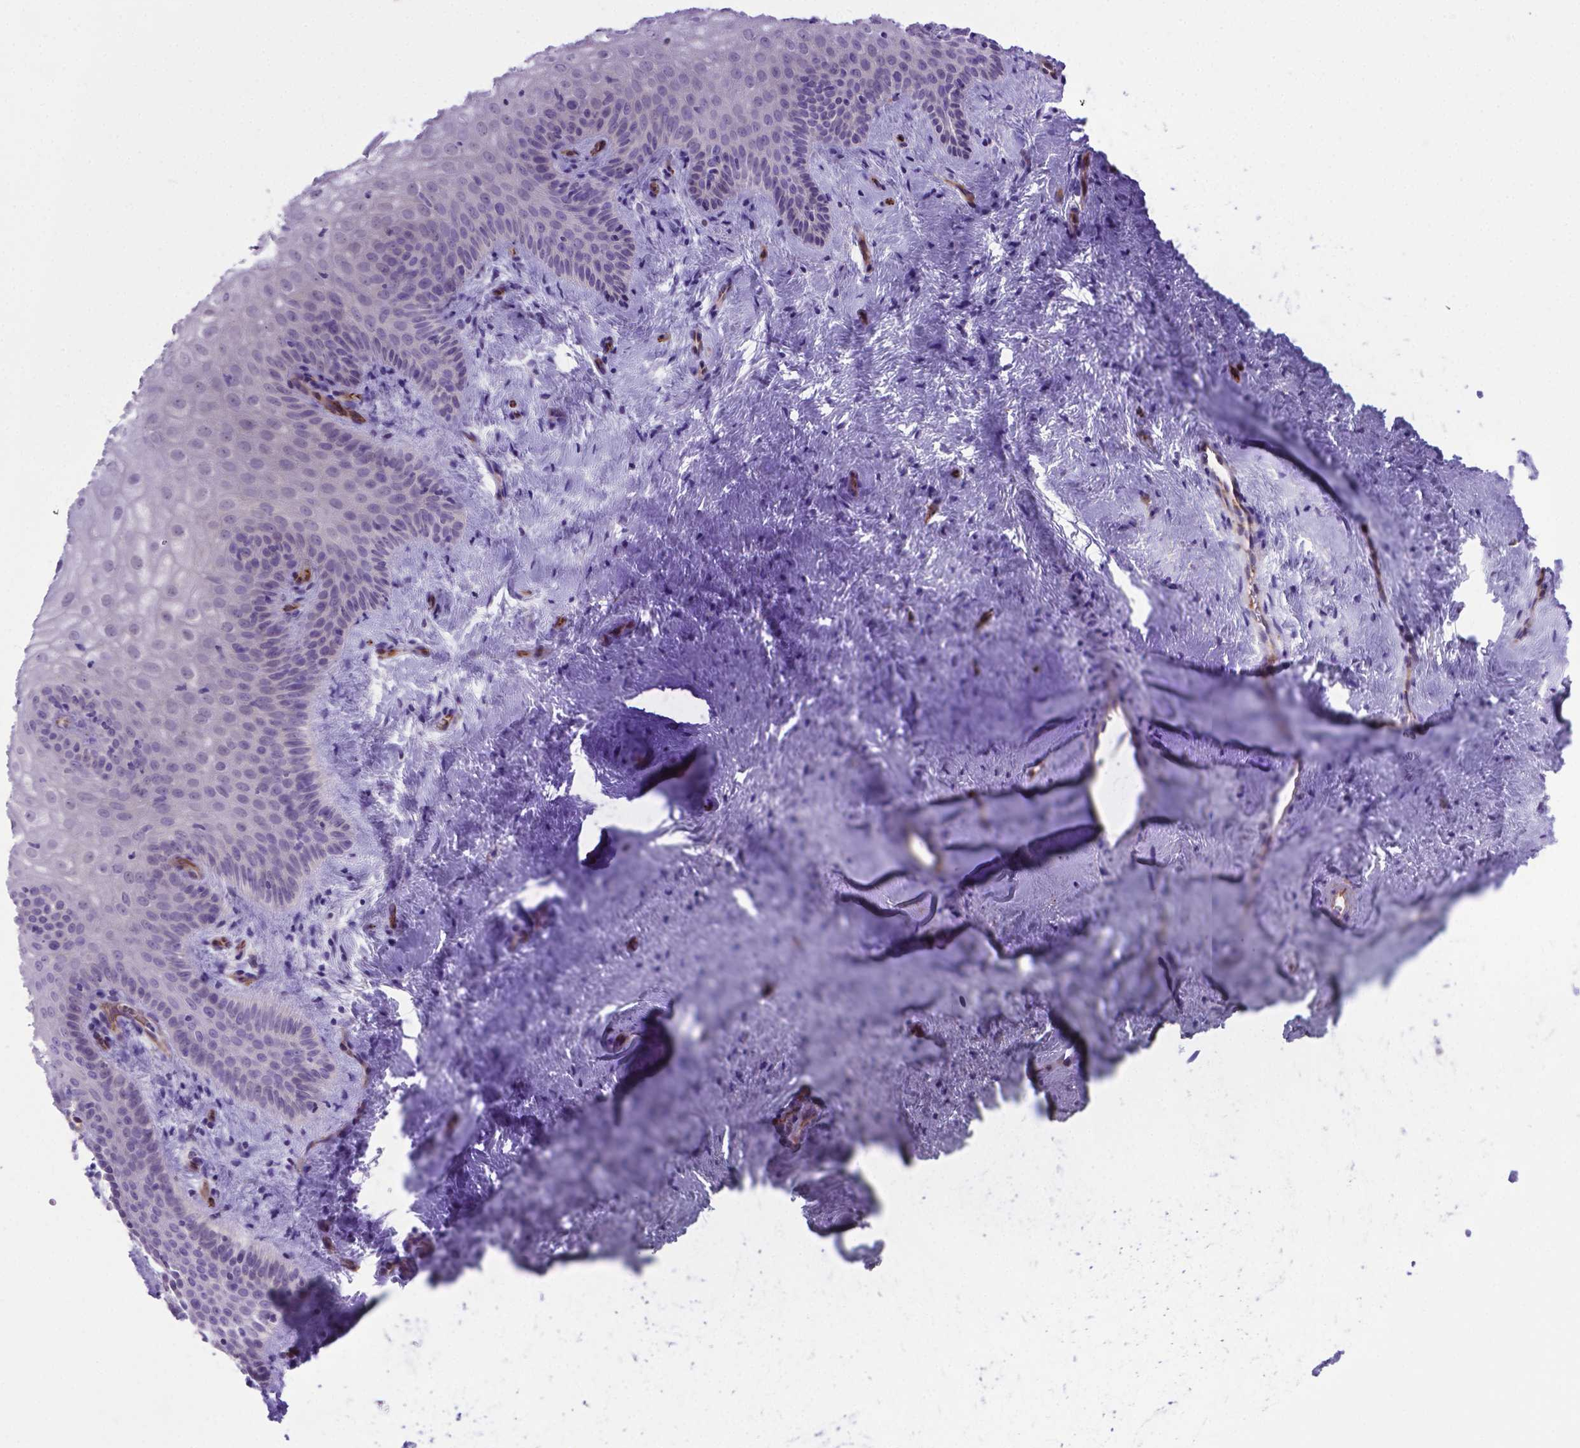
{"staining": {"intensity": "negative", "quantity": "none", "location": "none"}, "tissue": "vagina", "cell_type": "Squamous epithelial cells", "image_type": "normal", "snomed": [{"axis": "morphology", "description": "Normal tissue, NOS"}, {"axis": "topography", "description": "Vagina"}], "caption": "Immunohistochemistry photomicrograph of benign vagina stained for a protein (brown), which shows no staining in squamous epithelial cells.", "gene": "LZTR1", "patient": {"sex": "female", "age": 45}}